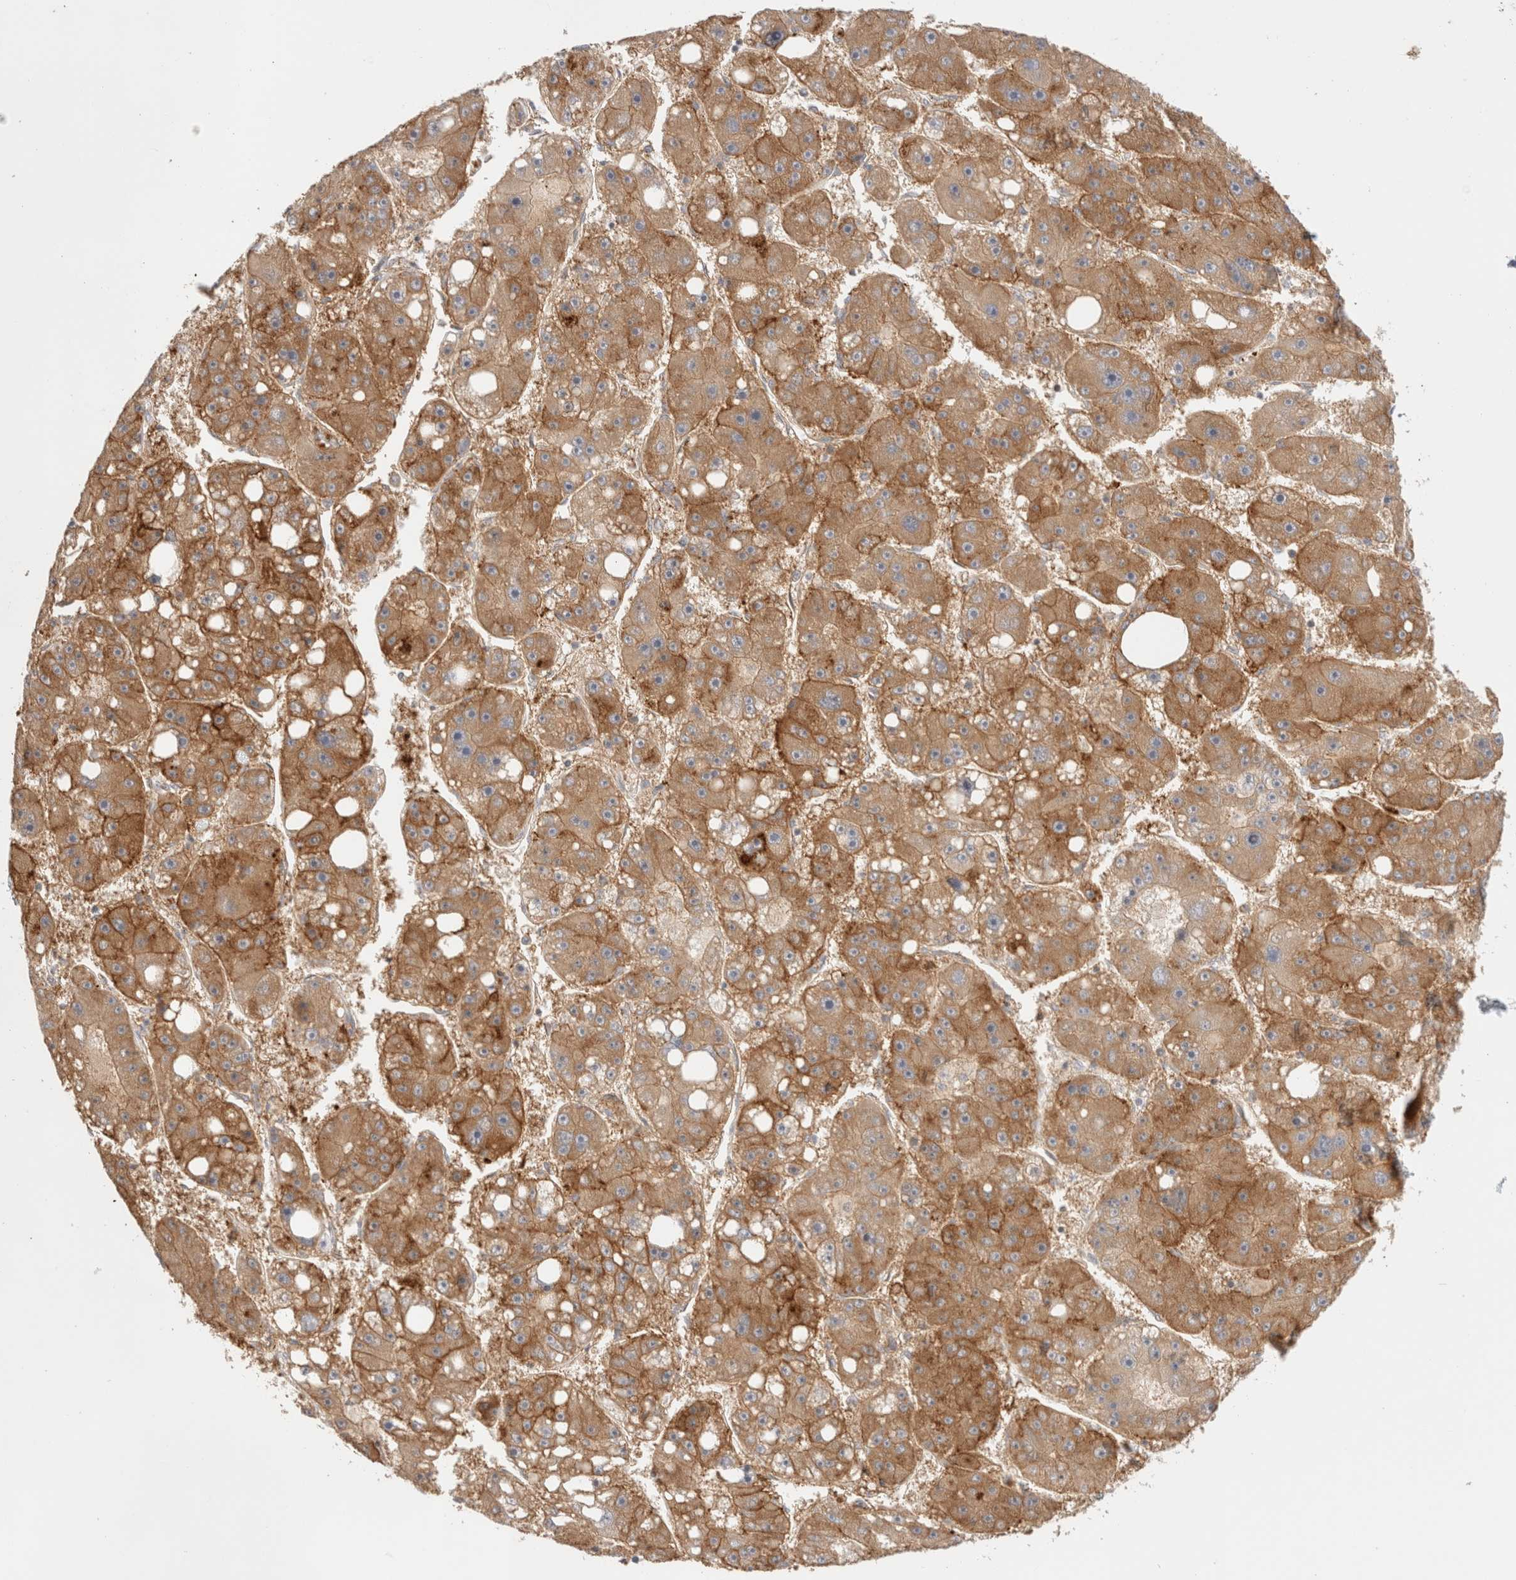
{"staining": {"intensity": "strong", "quantity": ">75%", "location": "cytoplasmic/membranous"}, "tissue": "liver cancer", "cell_type": "Tumor cells", "image_type": "cancer", "snomed": [{"axis": "morphology", "description": "Carcinoma, Hepatocellular, NOS"}, {"axis": "topography", "description": "Liver"}], "caption": "Immunohistochemistry (IHC) histopathology image of neoplastic tissue: liver hepatocellular carcinoma stained using IHC demonstrates high levels of strong protein expression localized specifically in the cytoplasmic/membranous of tumor cells, appearing as a cytoplasmic/membranous brown color.", "gene": "MRM3", "patient": {"sex": "female", "age": 61}}